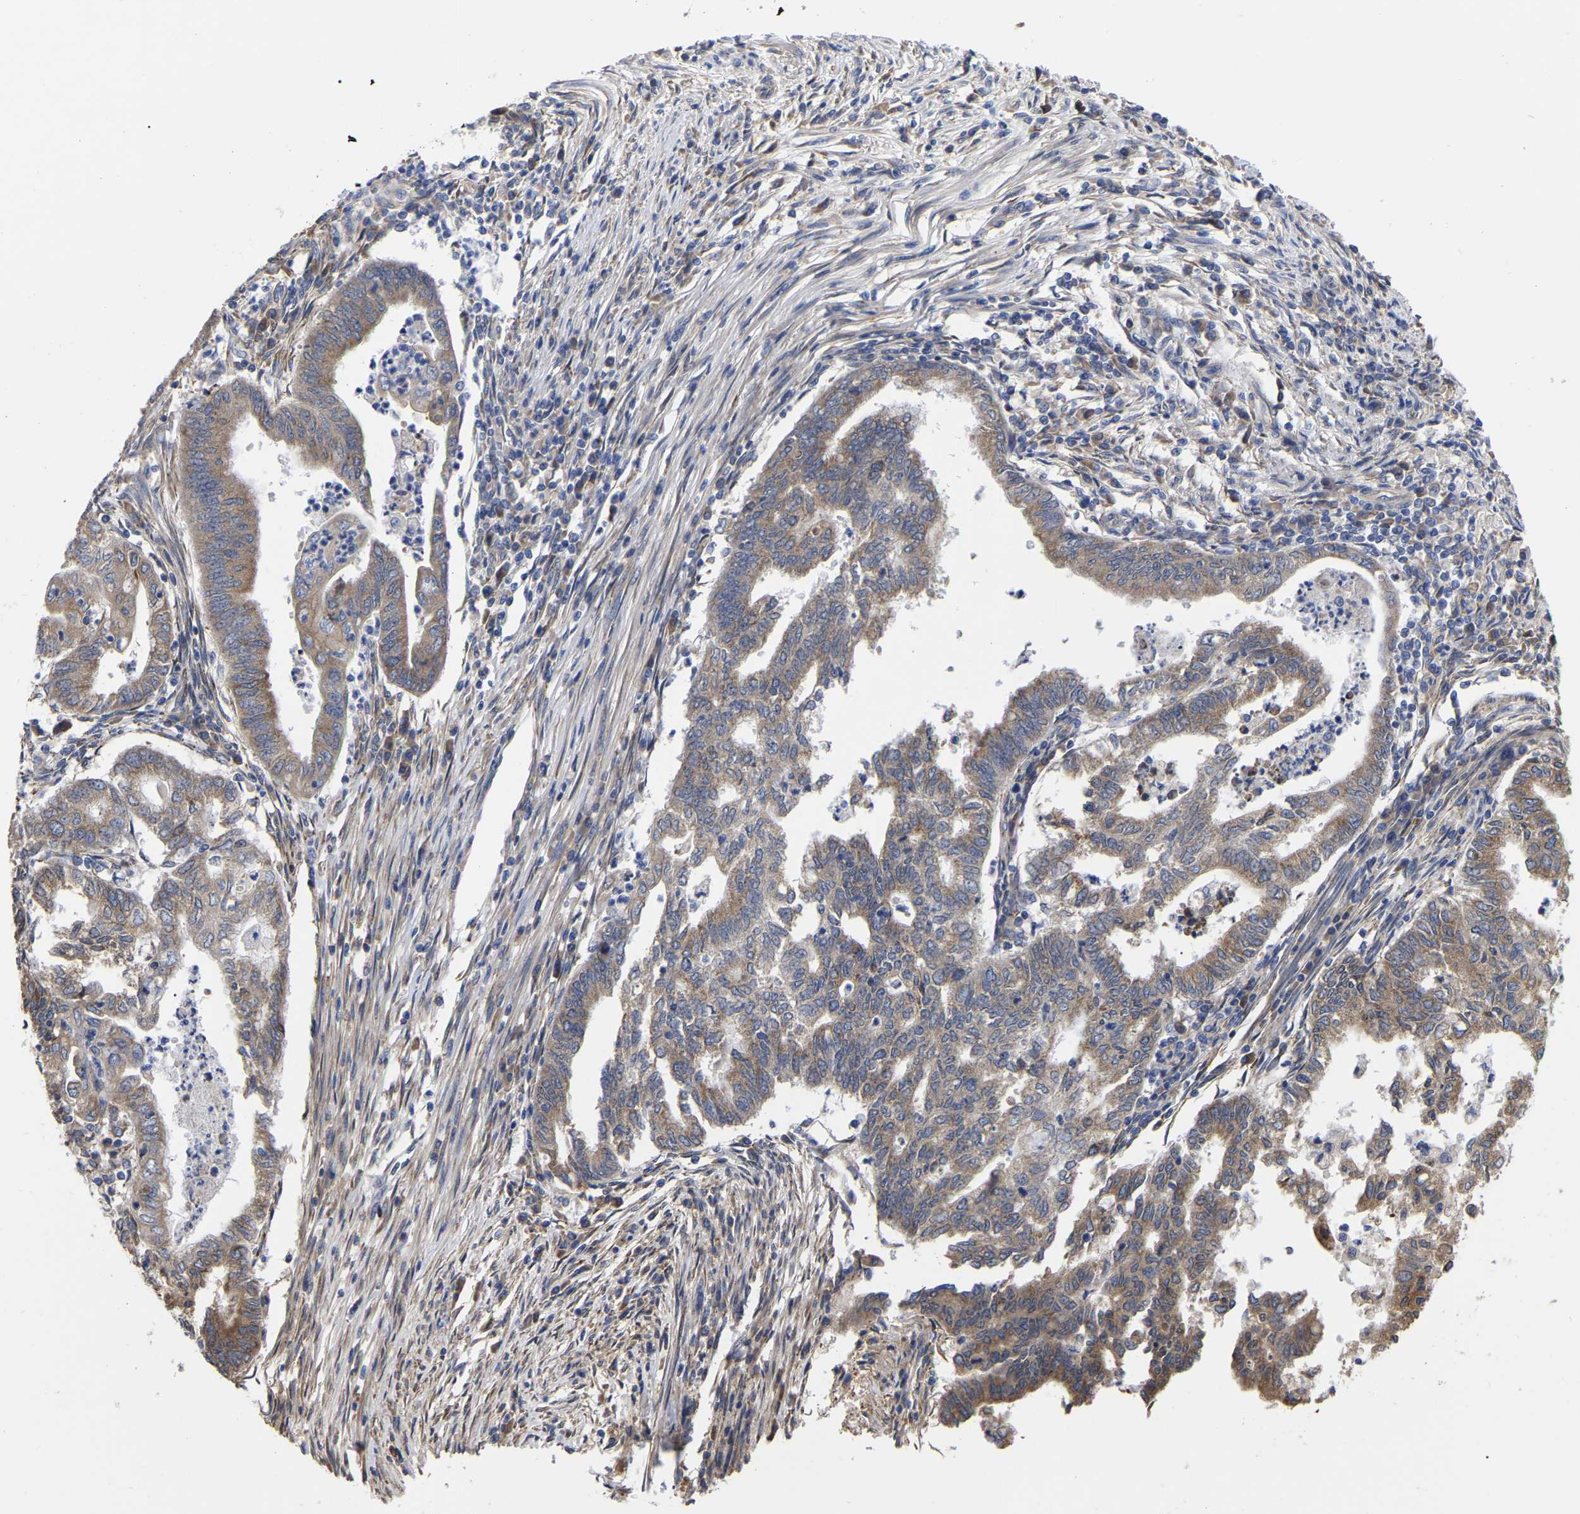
{"staining": {"intensity": "moderate", "quantity": ">75%", "location": "cytoplasmic/membranous"}, "tissue": "endometrial cancer", "cell_type": "Tumor cells", "image_type": "cancer", "snomed": [{"axis": "morphology", "description": "Polyp, NOS"}, {"axis": "morphology", "description": "Adenocarcinoma, NOS"}, {"axis": "morphology", "description": "Adenoma, NOS"}, {"axis": "topography", "description": "Endometrium"}], "caption": "Protein staining by IHC displays moderate cytoplasmic/membranous staining in approximately >75% of tumor cells in endometrial cancer (adenocarcinoma).", "gene": "CFAP298", "patient": {"sex": "female", "age": 79}}